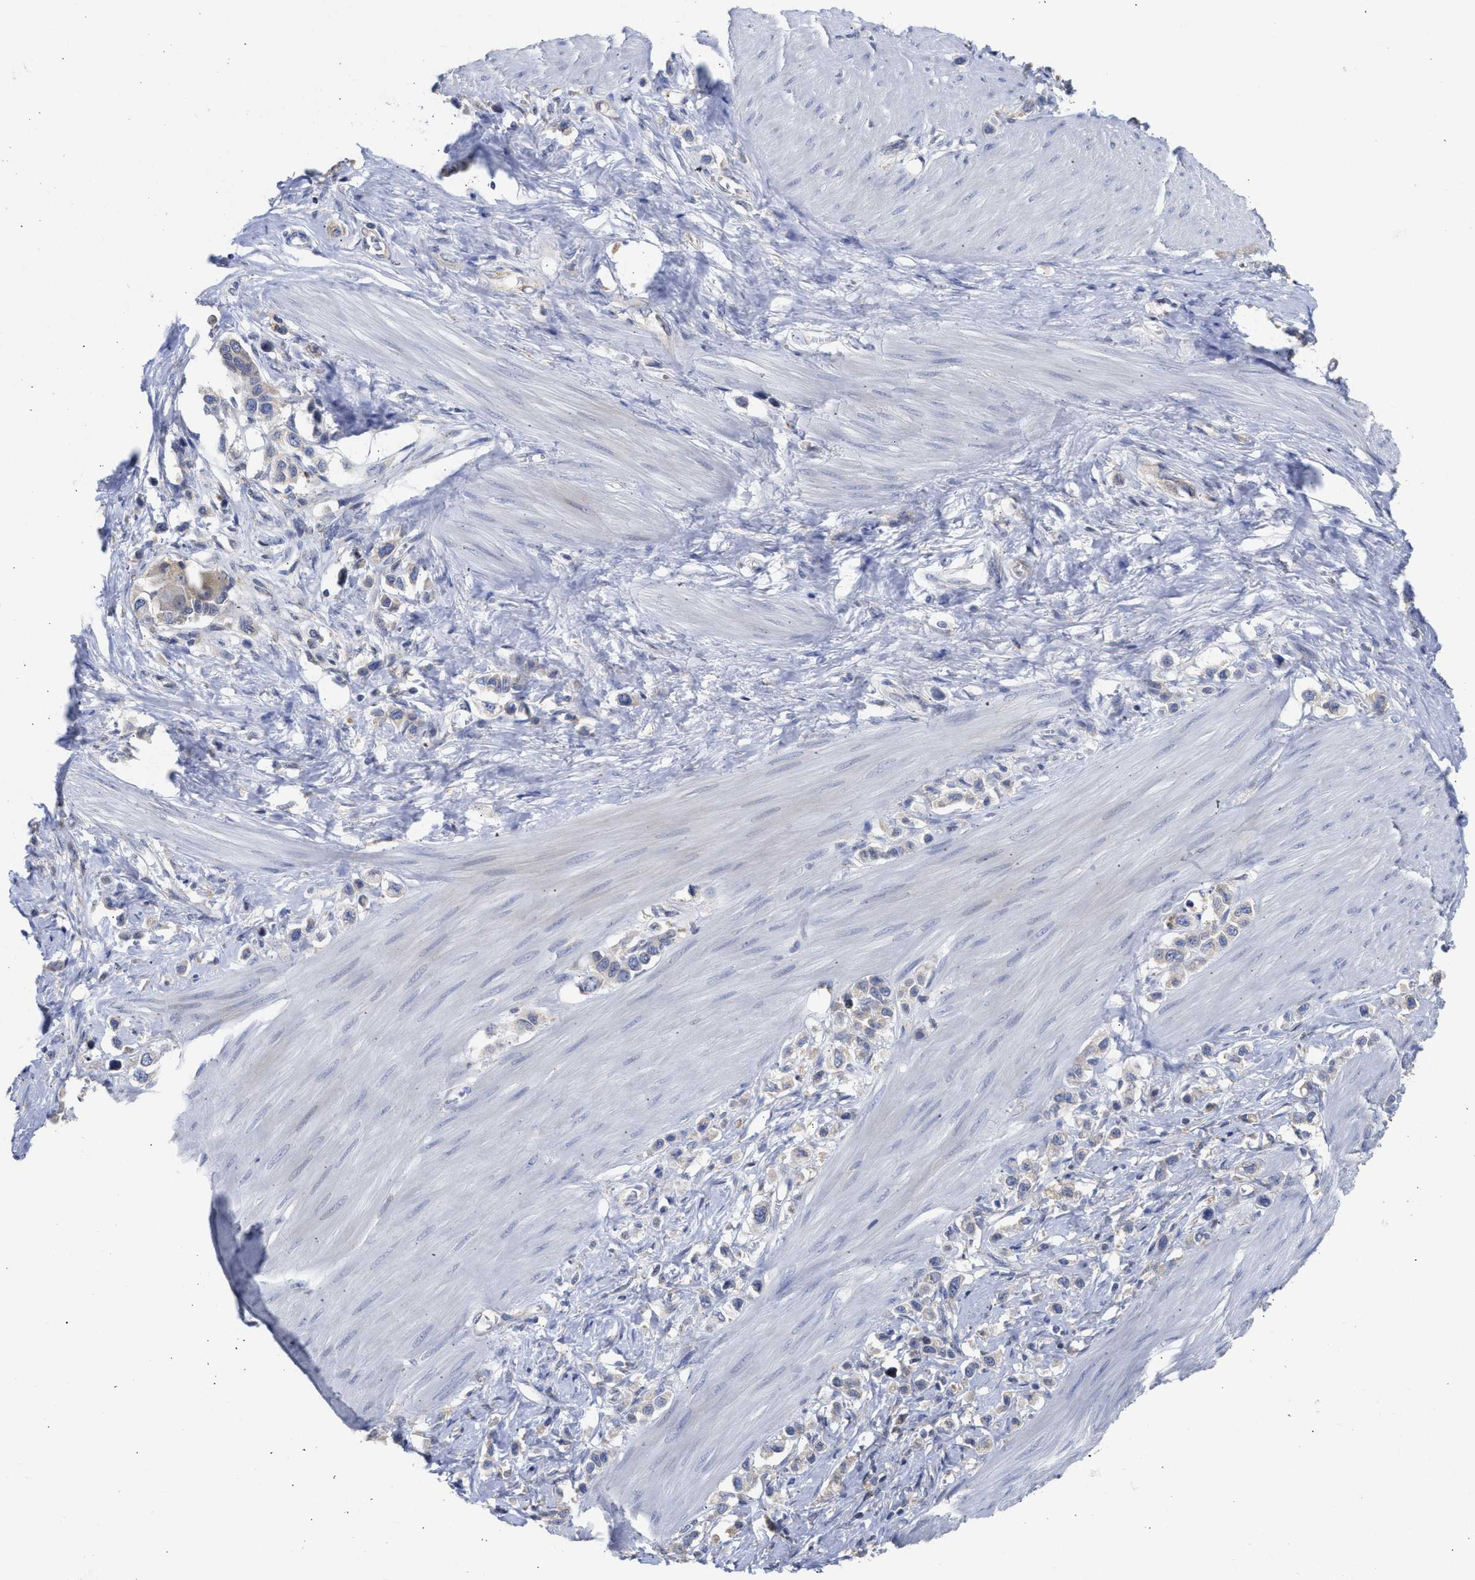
{"staining": {"intensity": "weak", "quantity": "<25%", "location": "cytoplasmic/membranous"}, "tissue": "stomach cancer", "cell_type": "Tumor cells", "image_type": "cancer", "snomed": [{"axis": "morphology", "description": "Adenocarcinoma, NOS"}, {"axis": "topography", "description": "Stomach"}], "caption": "Immunohistochemical staining of human adenocarcinoma (stomach) displays no significant positivity in tumor cells. The staining is performed using DAB brown chromogen with nuclei counter-stained in using hematoxylin.", "gene": "TMED1", "patient": {"sex": "female", "age": 65}}